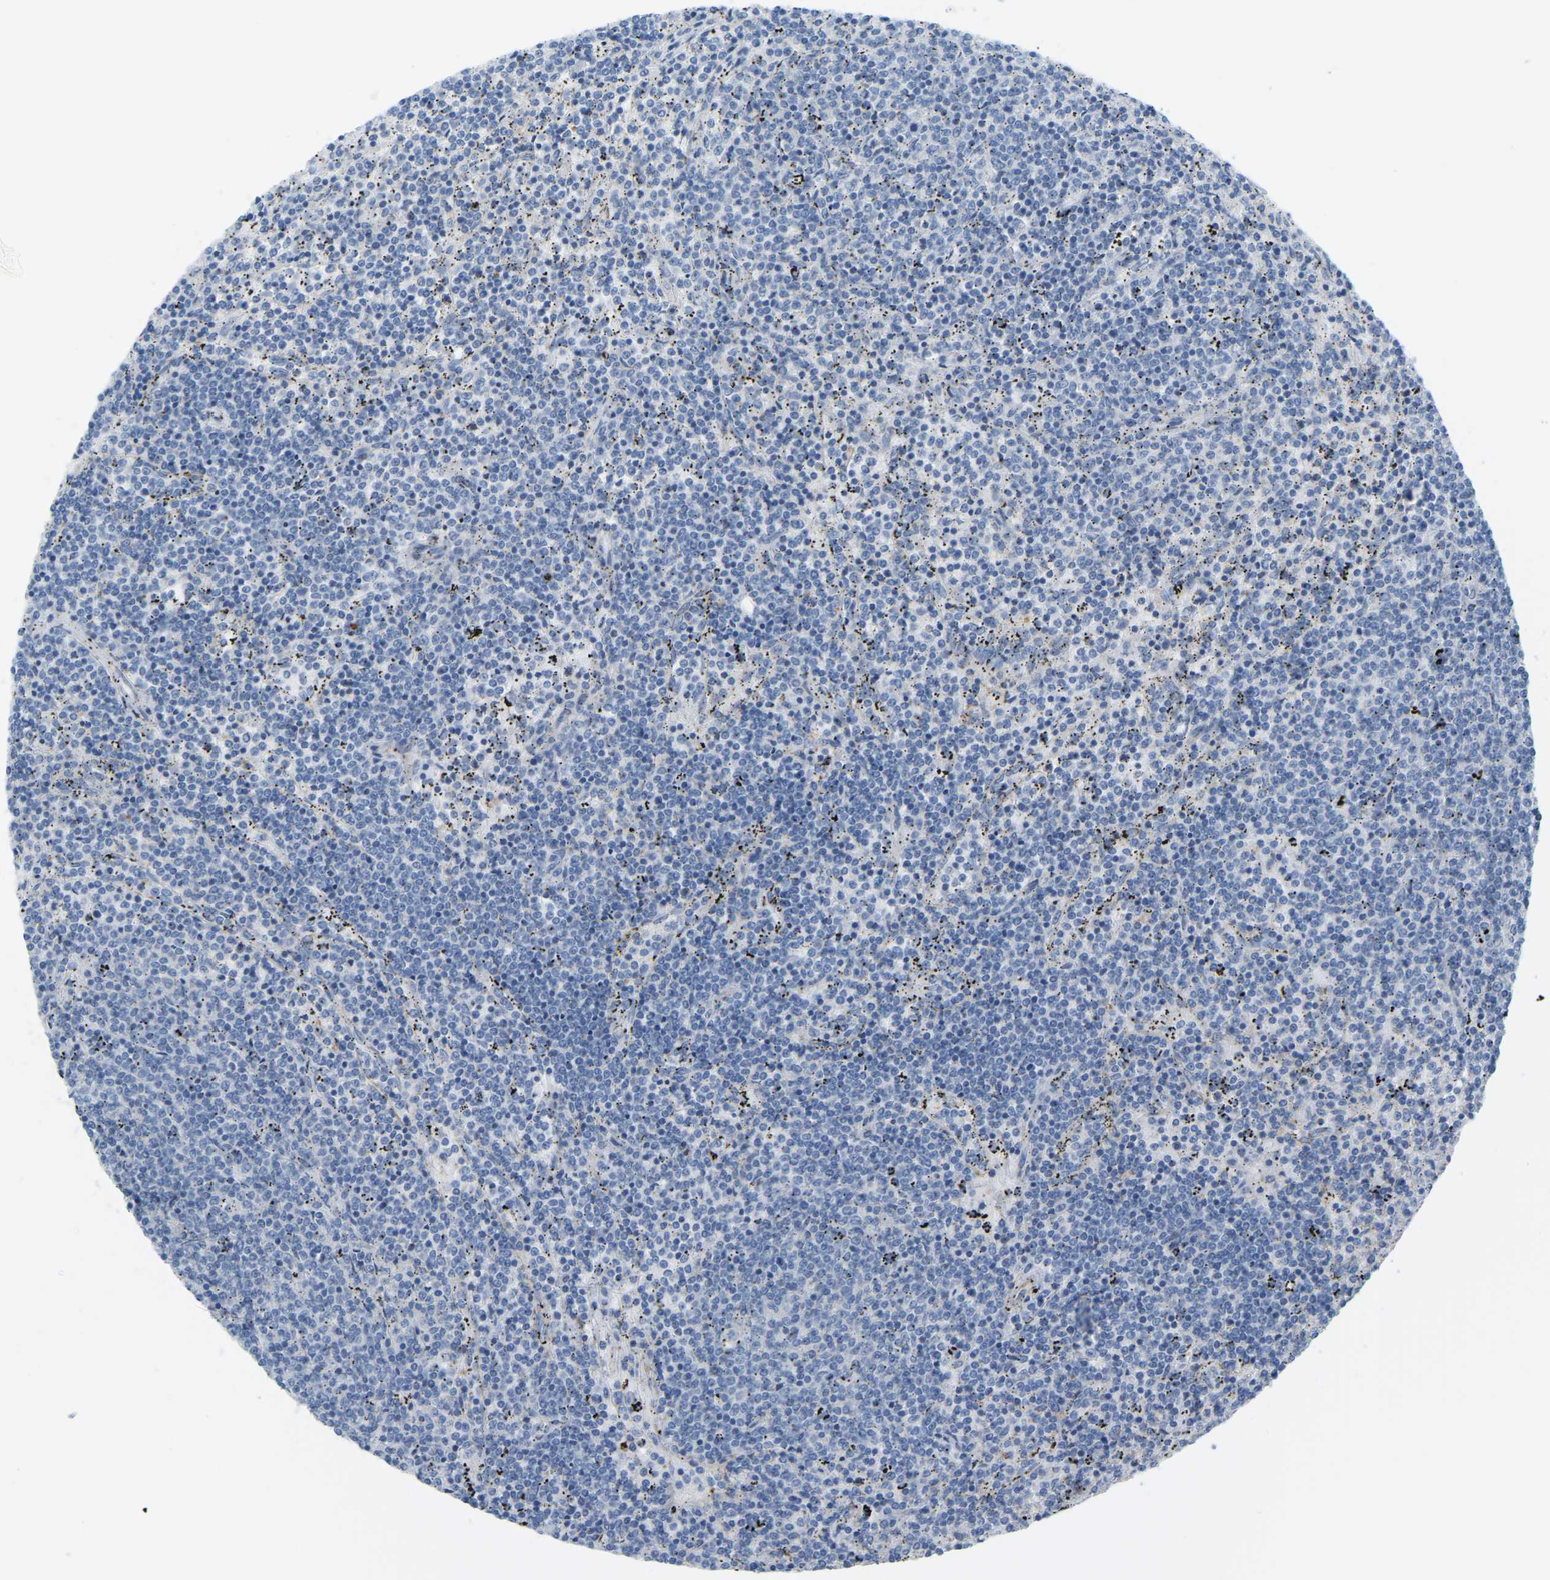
{"staining": {"intensity": "negative", "quantity": "none", "location": "none"}, "tissue": "lymphoma", "cell_type": "Tumor cells", "image_type": "cancer", "snomed": [{"axis": "morphology", "description": "Malignant lymphoma, non-Hodgkin's type, Low grade"}, {"axis": "topography", "description": "Spleen"}], "caption": "DAB immunohistochemical staining of human lymphoma shows no significant positivity in tumor cells. Nuclei are stained in blue.", "gene": "MYL3", "patient": {"sex": "female", "age": 50}}